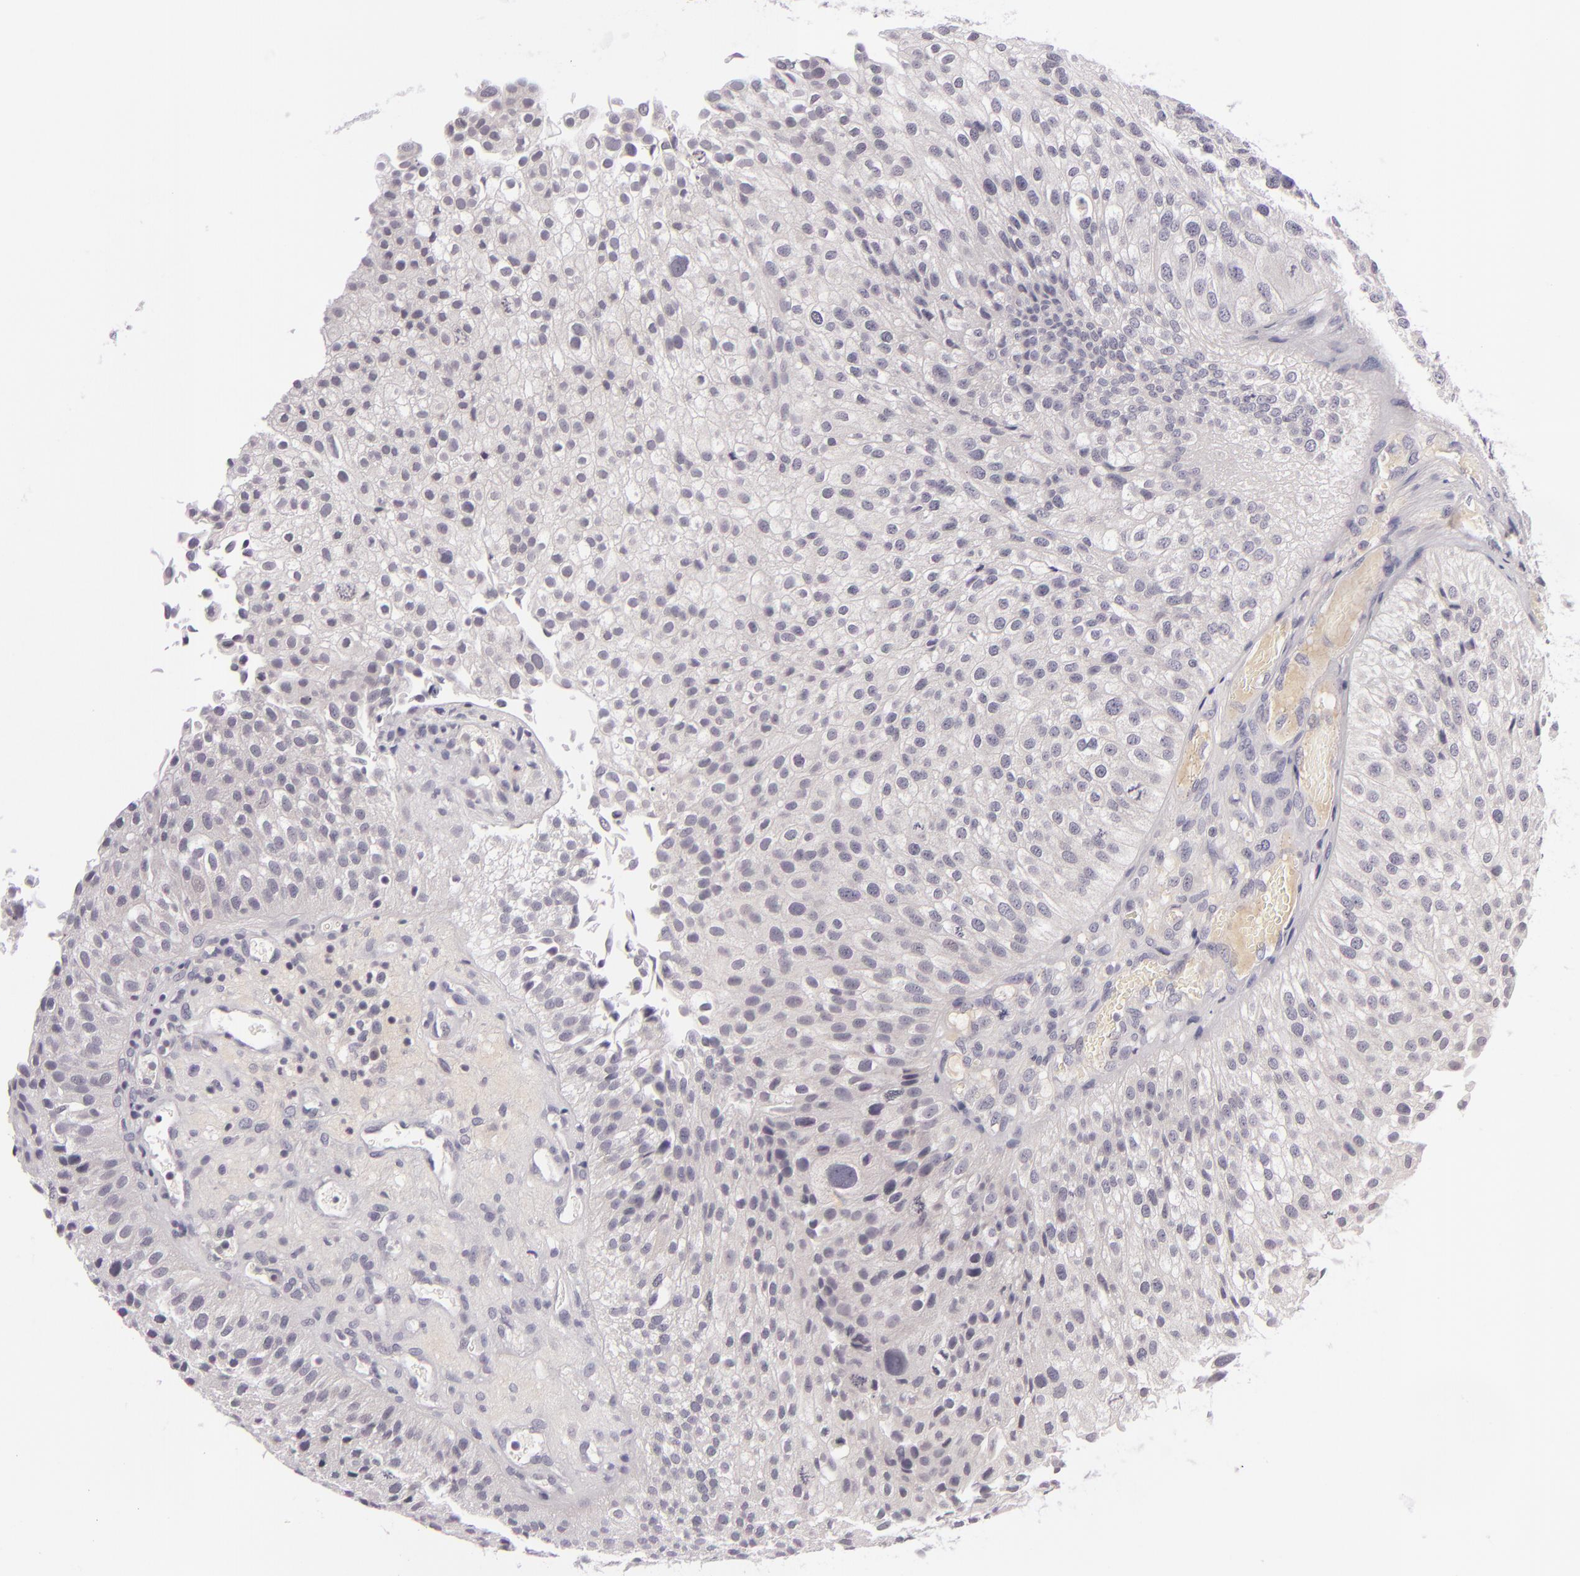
{"staining": {"intensity": "negative", "quantity": "none", "location": "none"}, "tissue": "urothelial cancer", "cell_type": "Tumor cells", "image_type": "cancer", "snomed": [{"axis": "morphology", "description": "Urothelial carcinoma, Low grade"}, {"axis": "topography", "description": "Urinary bladder"}], "caption": "Image shows no protein positivity in tumor cells of urothelial cancer tissue.", "gene": "DAG1", "patient": {"sex": "female", "age": 89}}